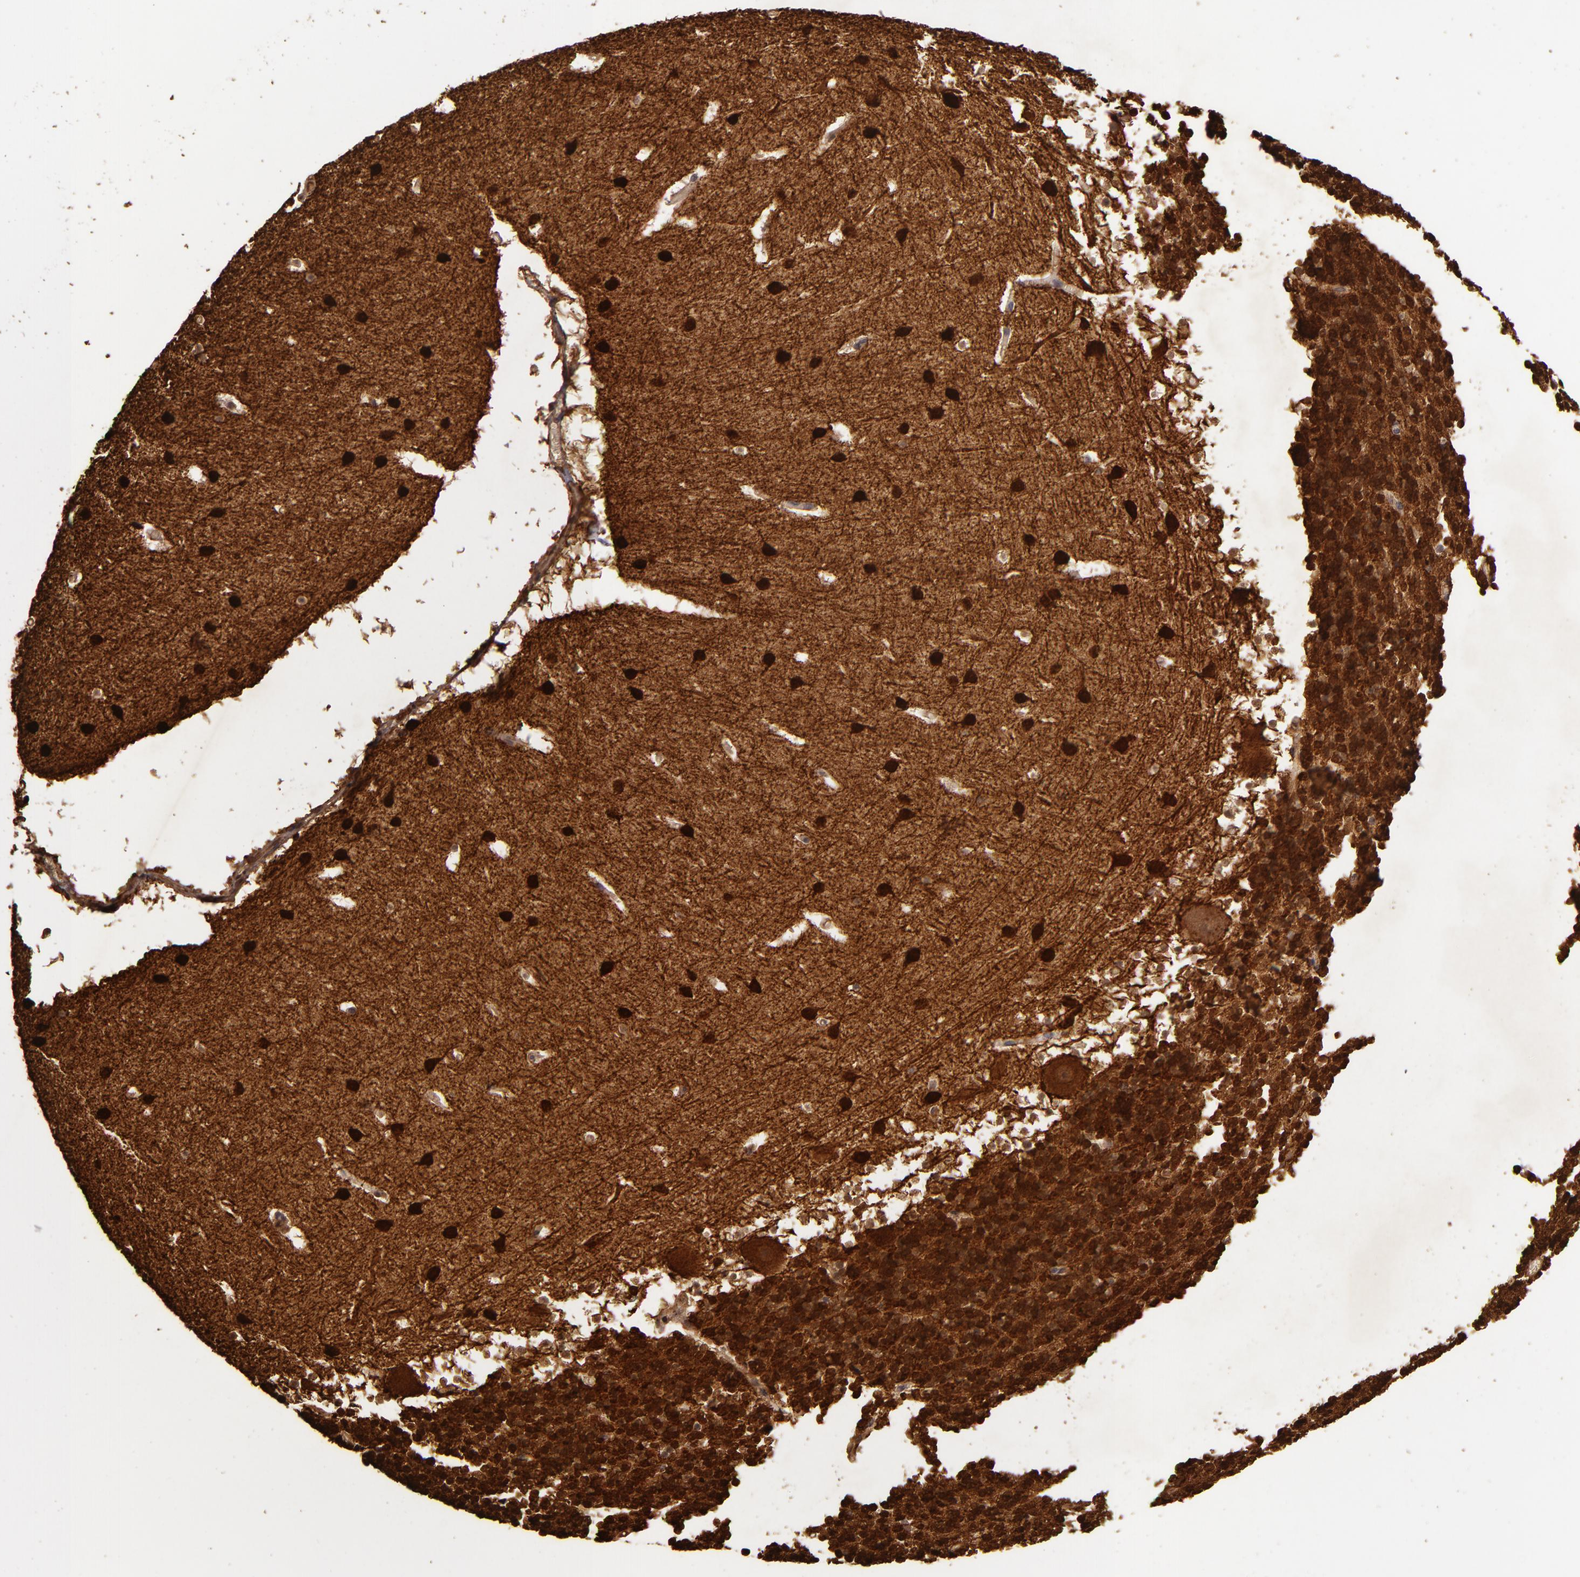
{"staining": {"intensity": "strong", "quantity": ">75%", "location": "cytoplasmic/membranous"}, "tissue": "cerebellum", "cell_type": "Cells in granular layer", "image_type": "normal", "snomed": [{"axis": "morphology", "description": "Normal tissue, NOS"}, {"axis": "topography", "description": "Cerebellum"}], "caption": "Immunohistochemical staining of benign human cerebellum demonstrates >75% levels of strong cytoplasmic/membranous protein positivity in about >75% of cells in granular layer. (DAB (3,3'-diaminobenzidine) IHC with brightfield microscopy, high magnification).", "gene": "SNCB", "patient": {"sex": "male", "age": 45}}